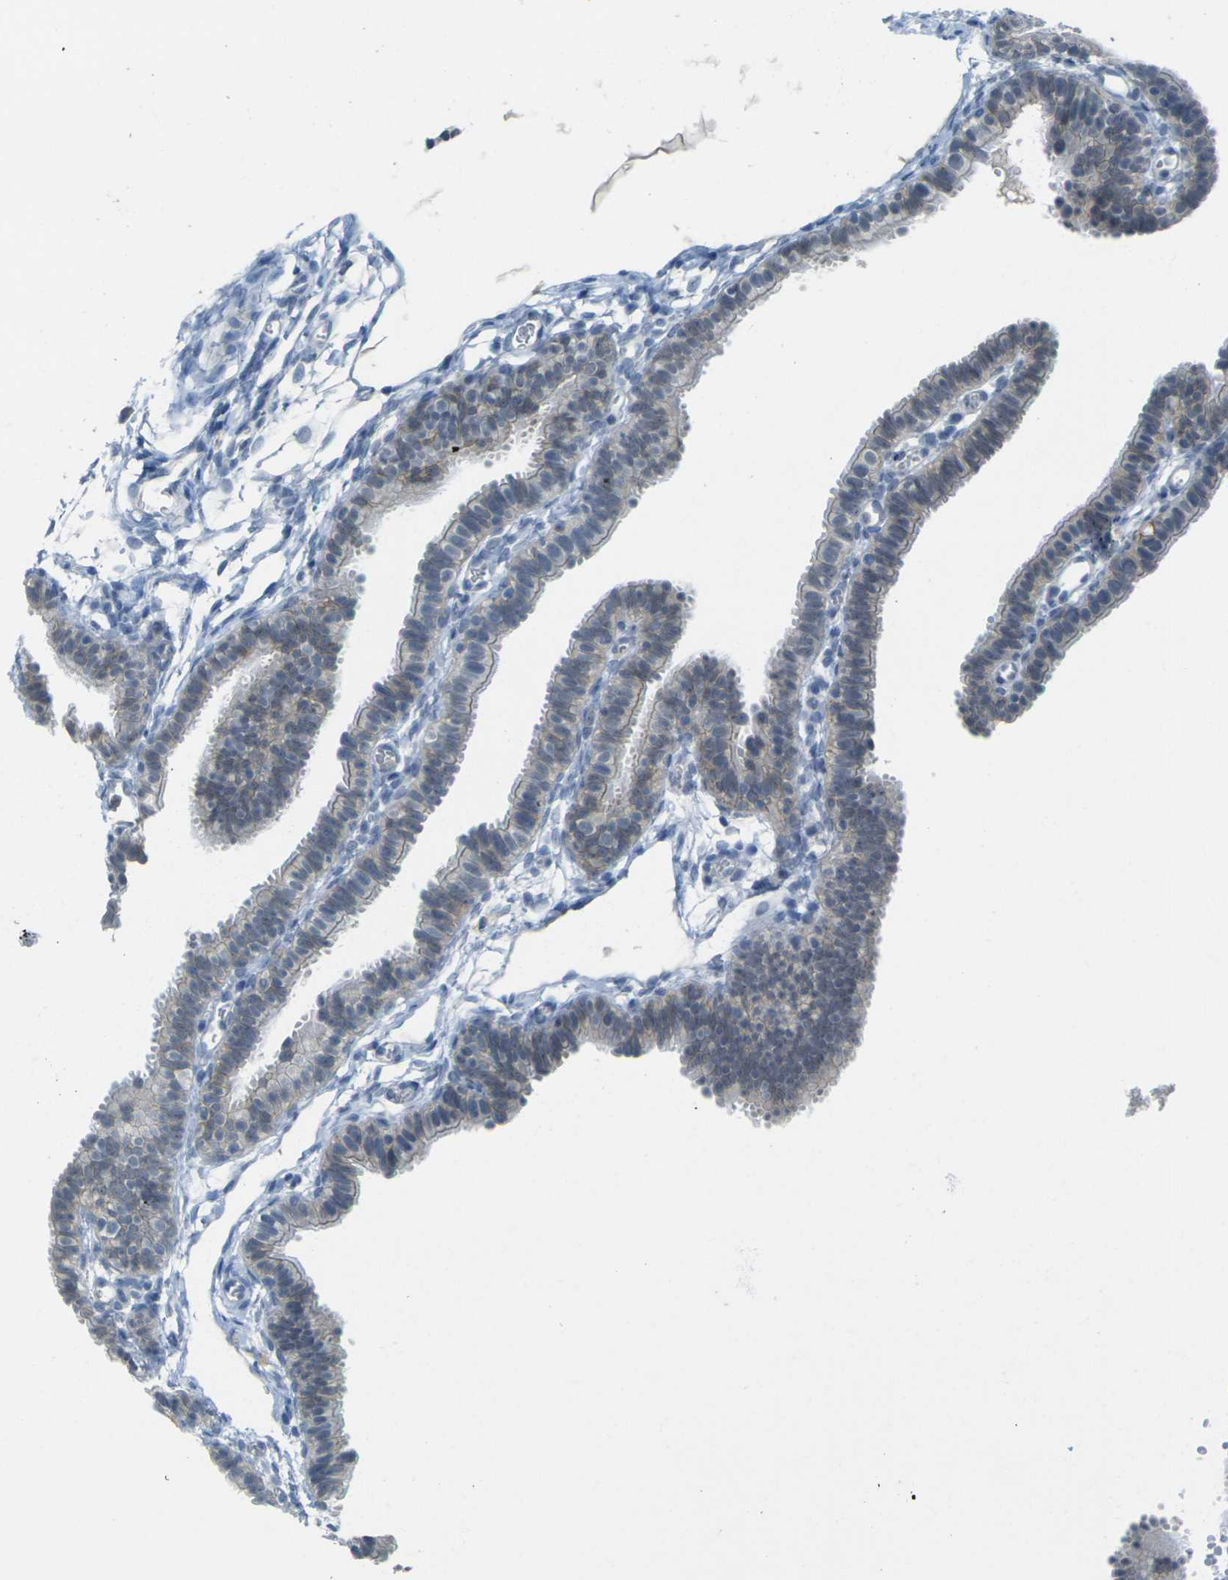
{"staining": {"intensity": "weak", "quantity": "25%-75%", "location": "cytoplasmic/membranous"}, "tissue": "fallopian tube", "cell_type": "Glandular cells", "image_type": "normal", "snomed": [{"axis": "morphology", "description": "Normal tissue, NOS"}, {"axis": "topography", "description": "Fallopian tube"}, {"axis": "topography", "description": "Placenta"}], "caption": "Glandular cells reveal weak cytoplasmic/membranous expression in about 25%-75% of cells in benign fallopian tube. (Stains: DAB (3,3'-diaminobenzidine) in brown, nuclei in blue, Microscopy: brightfield microscopy at high magnification).", "gene": "SPTBN2", "patient": {"sex": "female", "age": 34}}